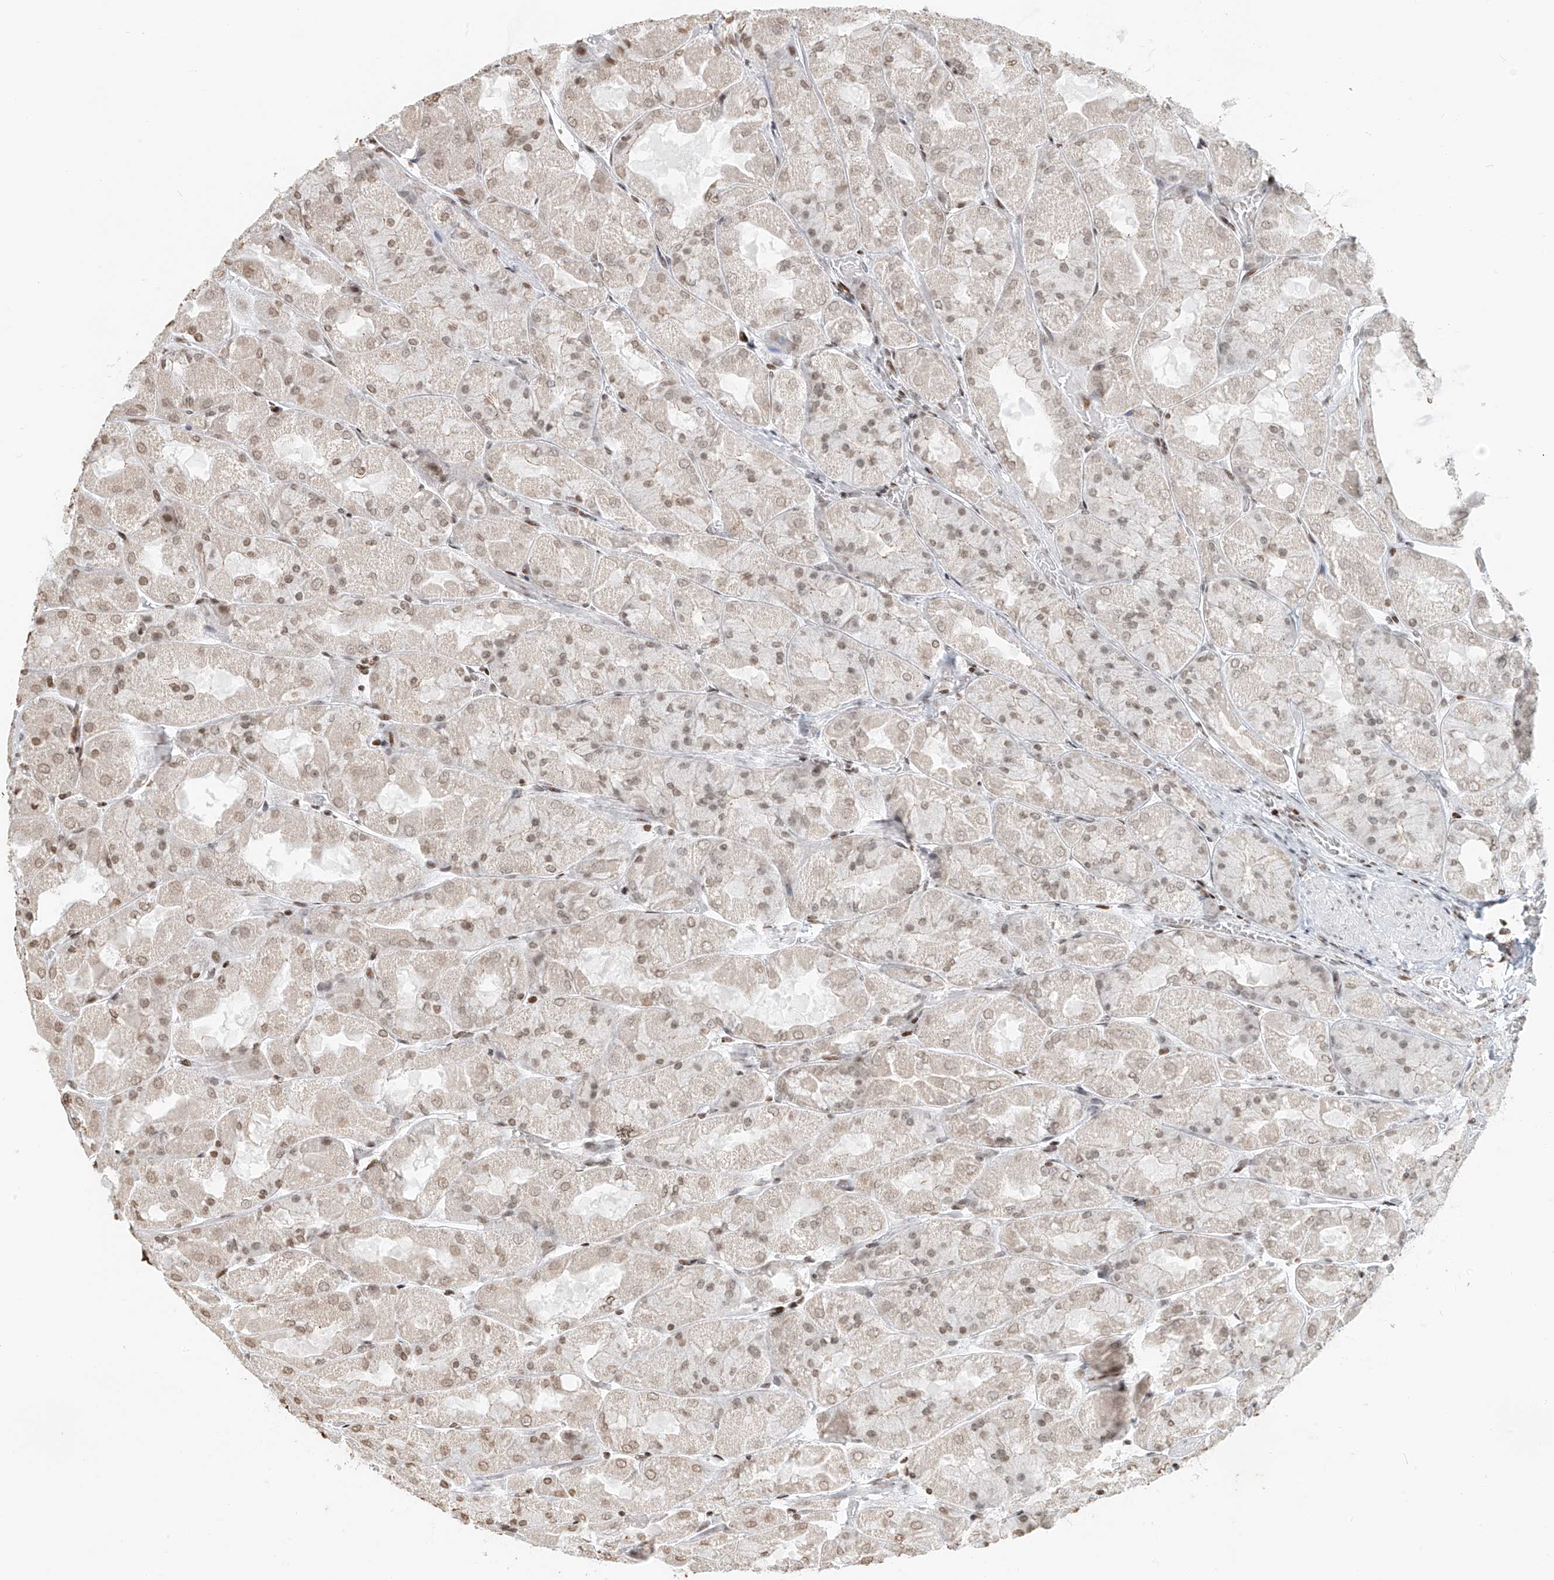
{"staining": {"intensity": "moderate", "quantity": "25%-75%", "location": "nuclear"}, "tissue": "stomach", "cell_type": "Glandular cells", "image_type": "normal", "snomed": [{"axis": "morphology", "description": "Normal tissue, NOS"}, {"axis": "topography", "description": "Stomach"}], "caption": "Immunohistochemistry (IHC) photomicrograph of unremarkable stomach: stomach stained using immunohistochemistry (IHC) exhibits medium levels of moderate protein expression localized specifically in the nuclear of glandular cells, appearing as a nuclear brown color.", "gene": "C17orf58", "patient": {"sex": "female", "age": 61}}